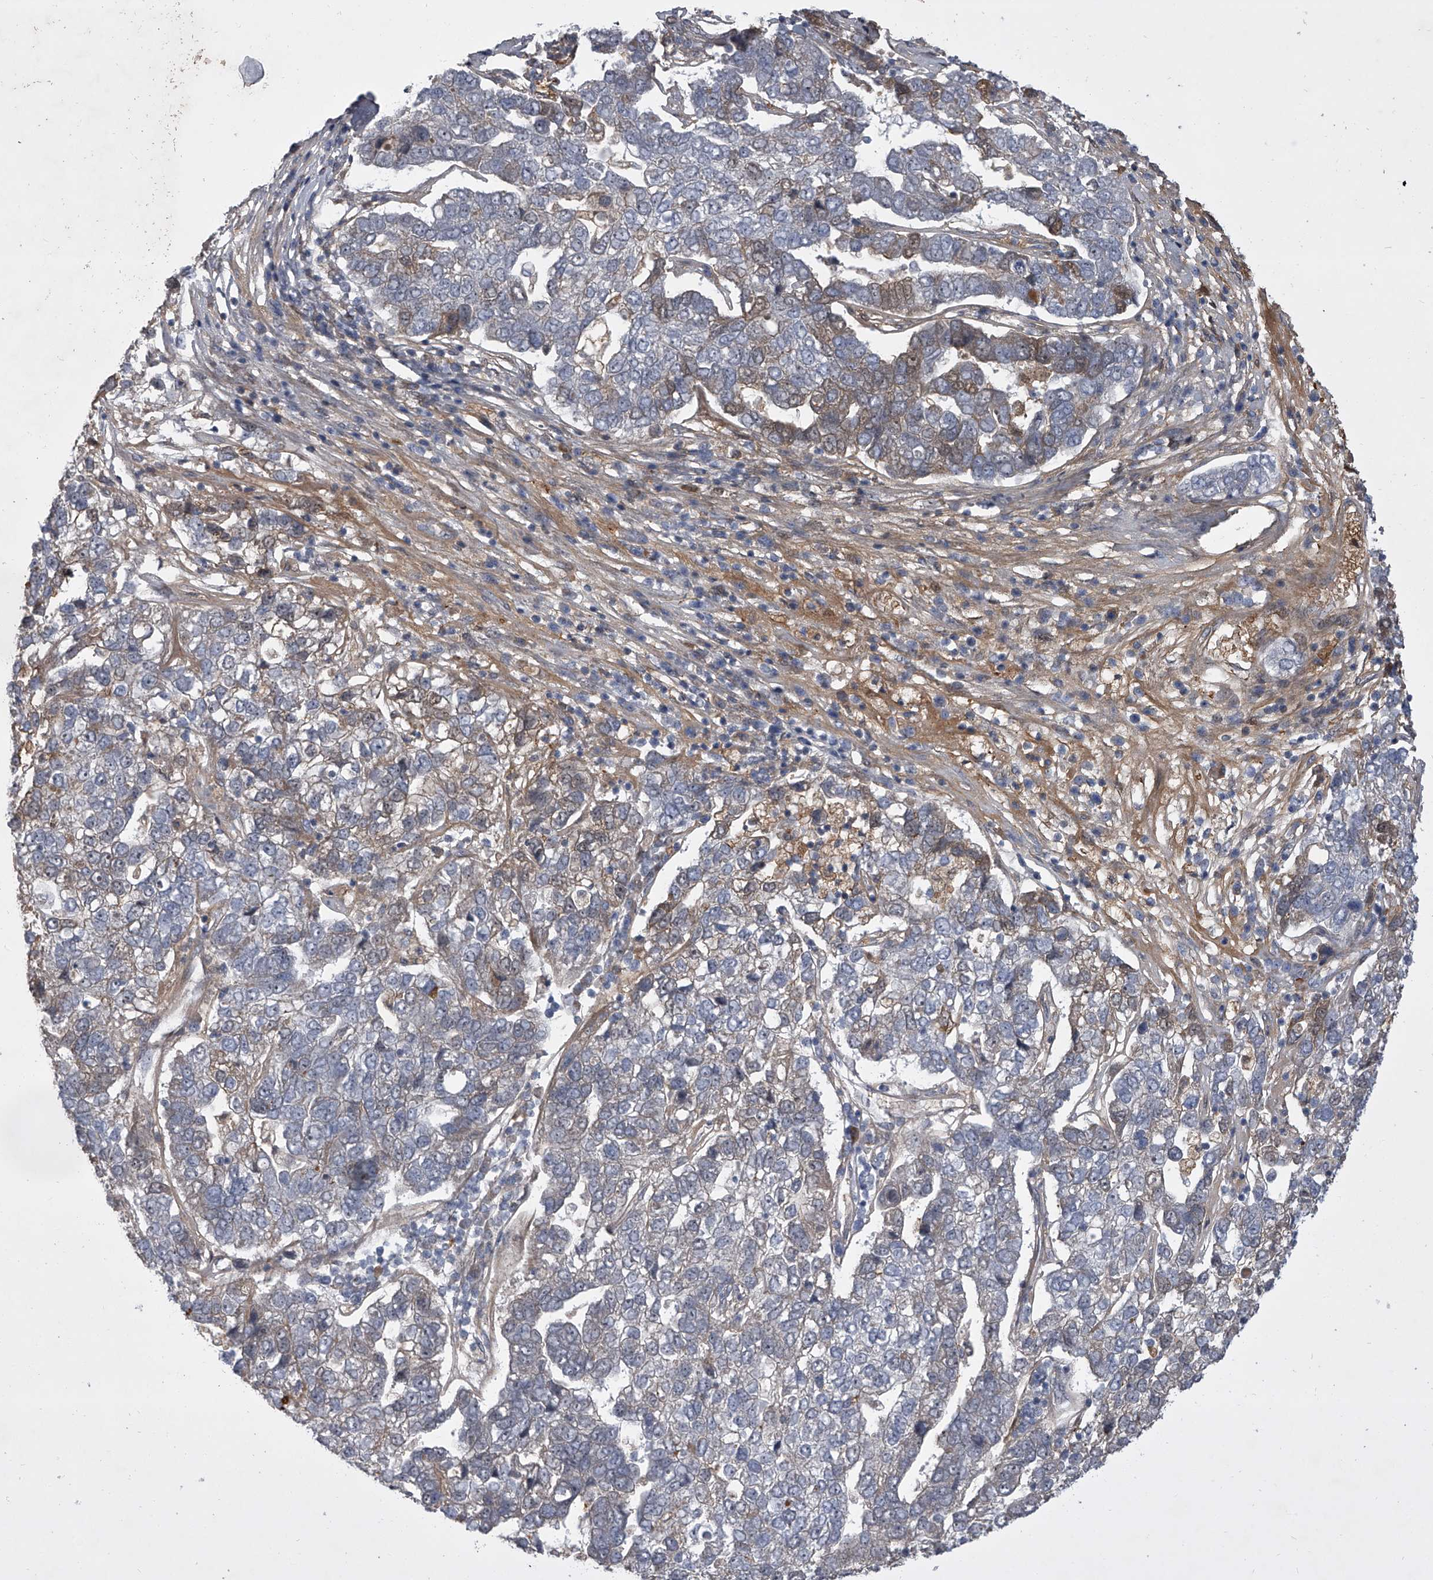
{"staining": {"intensity": "weak", "quantity": "<25%", "location": "cytoplasmic/membranous"}, "tissue": "pancreatic cancer", "cell_type": "Tumor cells", "image_type": "cancer", "snomed": [{"axis": "morphology", "description": "Adenocarcinoma, NOS"}, {"axis": "topography", "description": "Pancreas"}], "caption": "Tumor cells are negative for protein expression in human adenocarcinoma (pancreatic).", "gene": "HEATR6", "patient": {"sex": "female", "age": 61}}